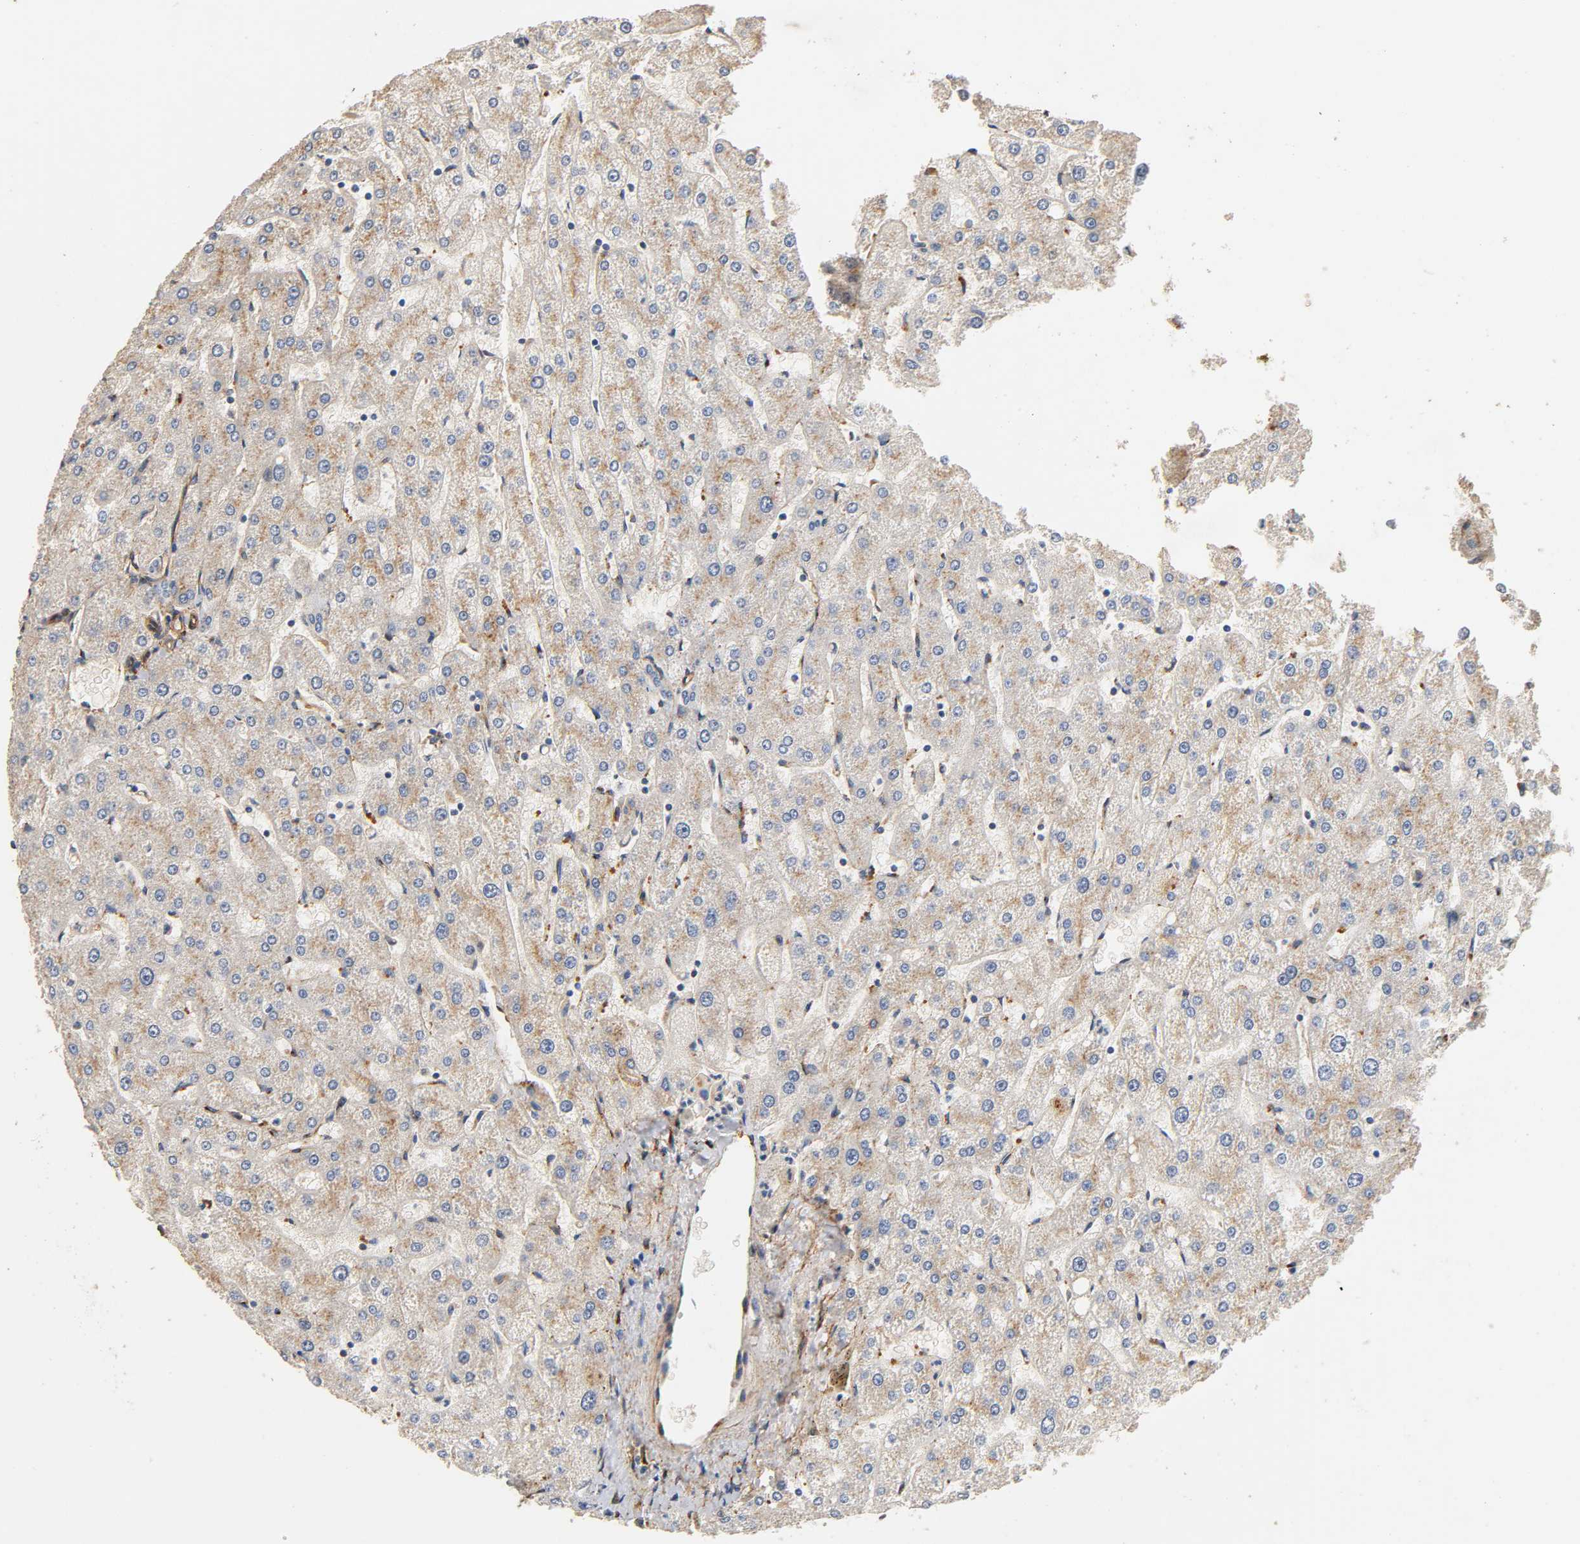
{"staining": {"intensity": "negative", "quantity": "none", "location": "none"}, "tissue": "liver", "cell_type": "Cholangiocytes", "image_type": "normal", "snomed": [{"axis": "morphology", "description": "Normal tissue, NOS"}, {"axis": "topography", "description": "Liver"}], "caption": "An immunohistochemistry (IHC) micrograph of normal liver is shown. There is no staining in cholangiocytes of liver.", "gene": "IFITM2", "patient": {"sex": "male", "age": 67}}